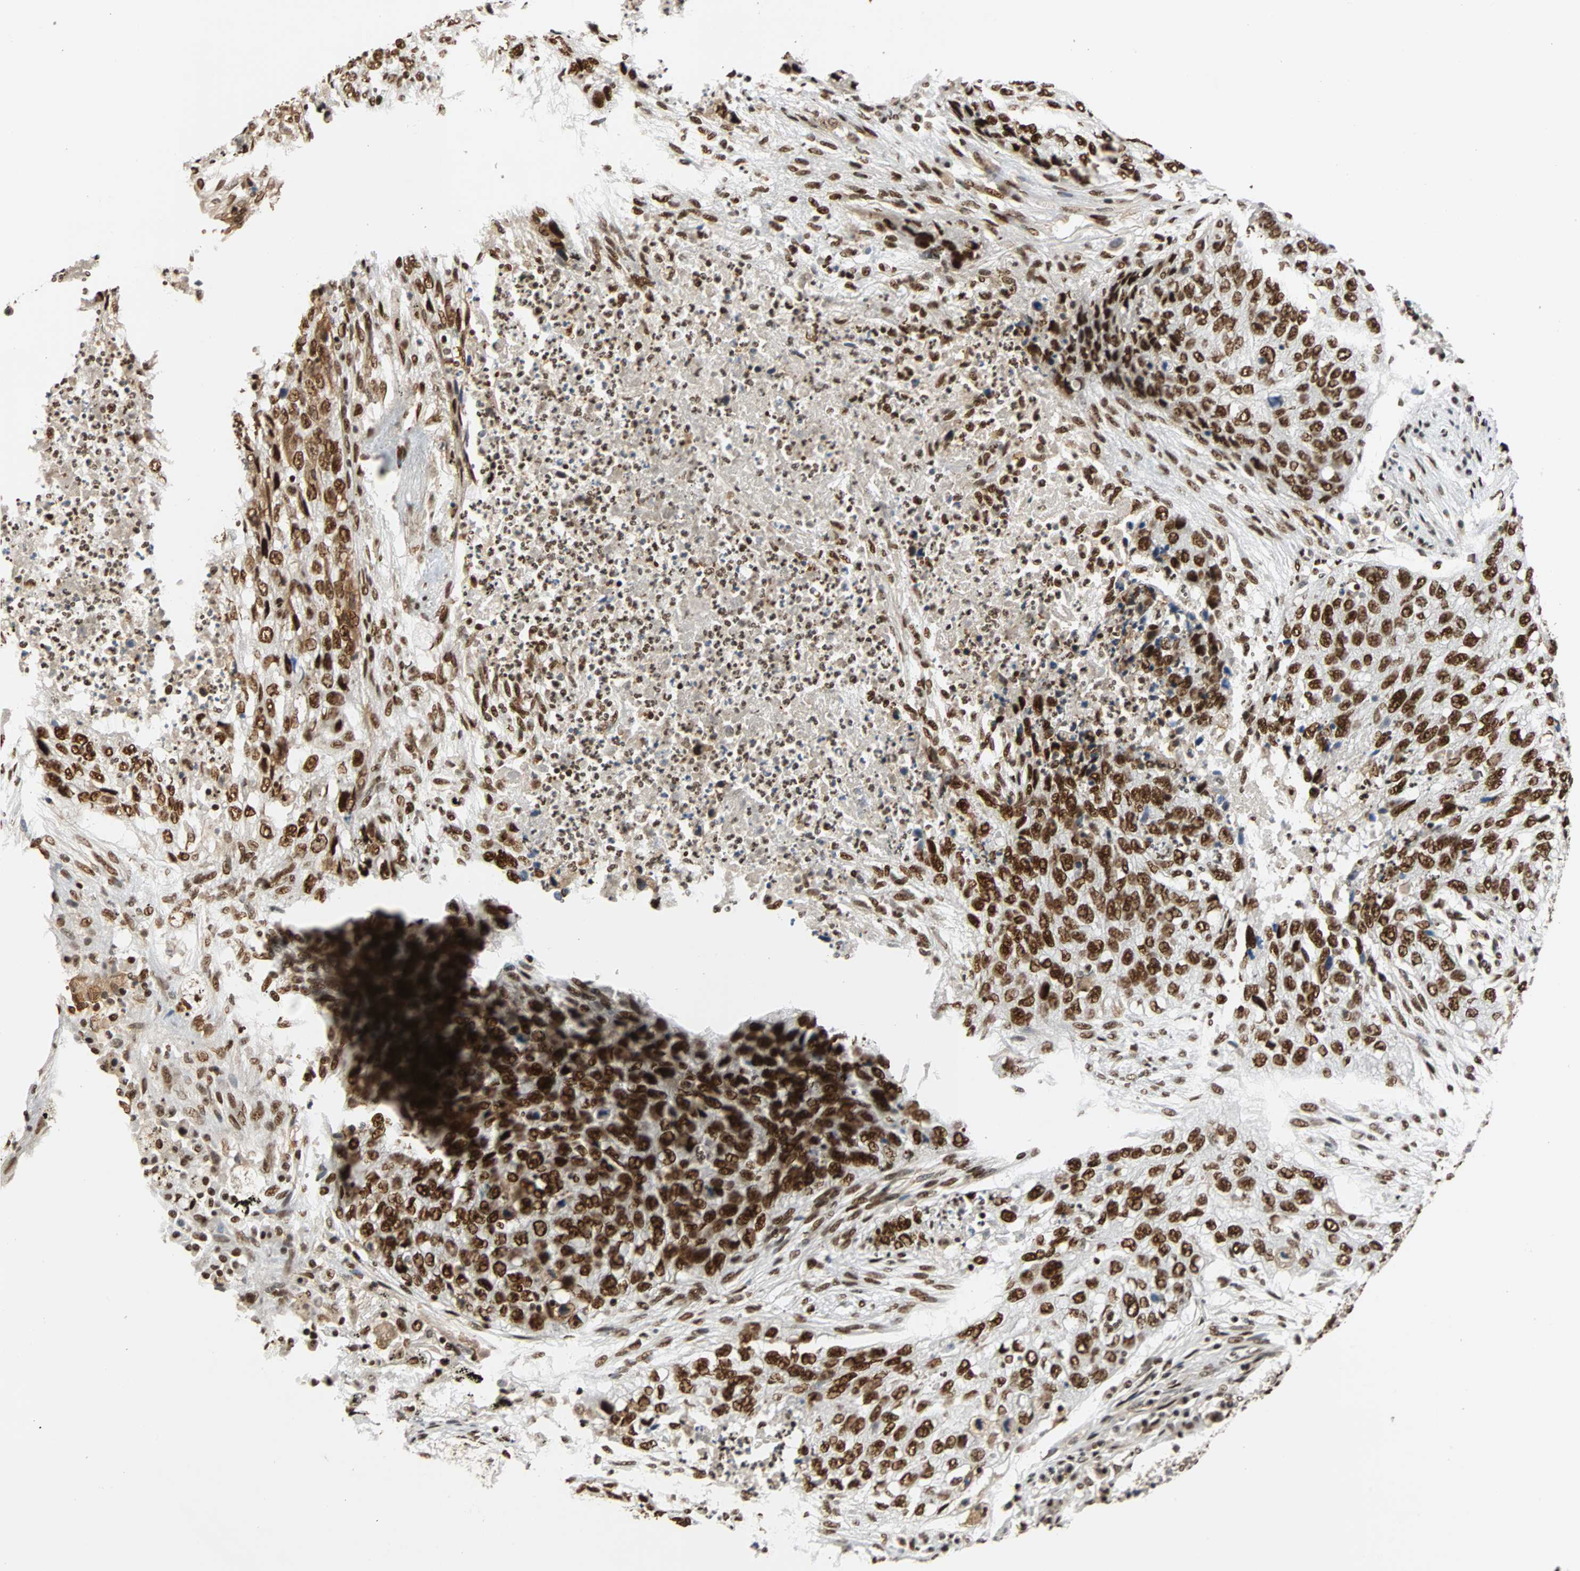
{"staining": {"intensity": "strong", "quantity": ">75%", "location": "nuclear"}, "tissue": "lung cancer", "cell_type": "Tumor cells", "image_type": "cancer", "snomed": [{"axis": "morphology", "description": "Squamous cell carcinoma, NOS"}, {"axis": "topography", "description": "Lung"}], "caption": "Tumor cells display strong nuclear positivity in approximately >75% of cells in lung cancer (squamous cell carcinoma). (Stains: DAB in brown, nuclei in blue, Microscopy: brightfield microscopy at high magnification).", "gene": "CDK12", "patient": {"sex": "female", "age": 63}}